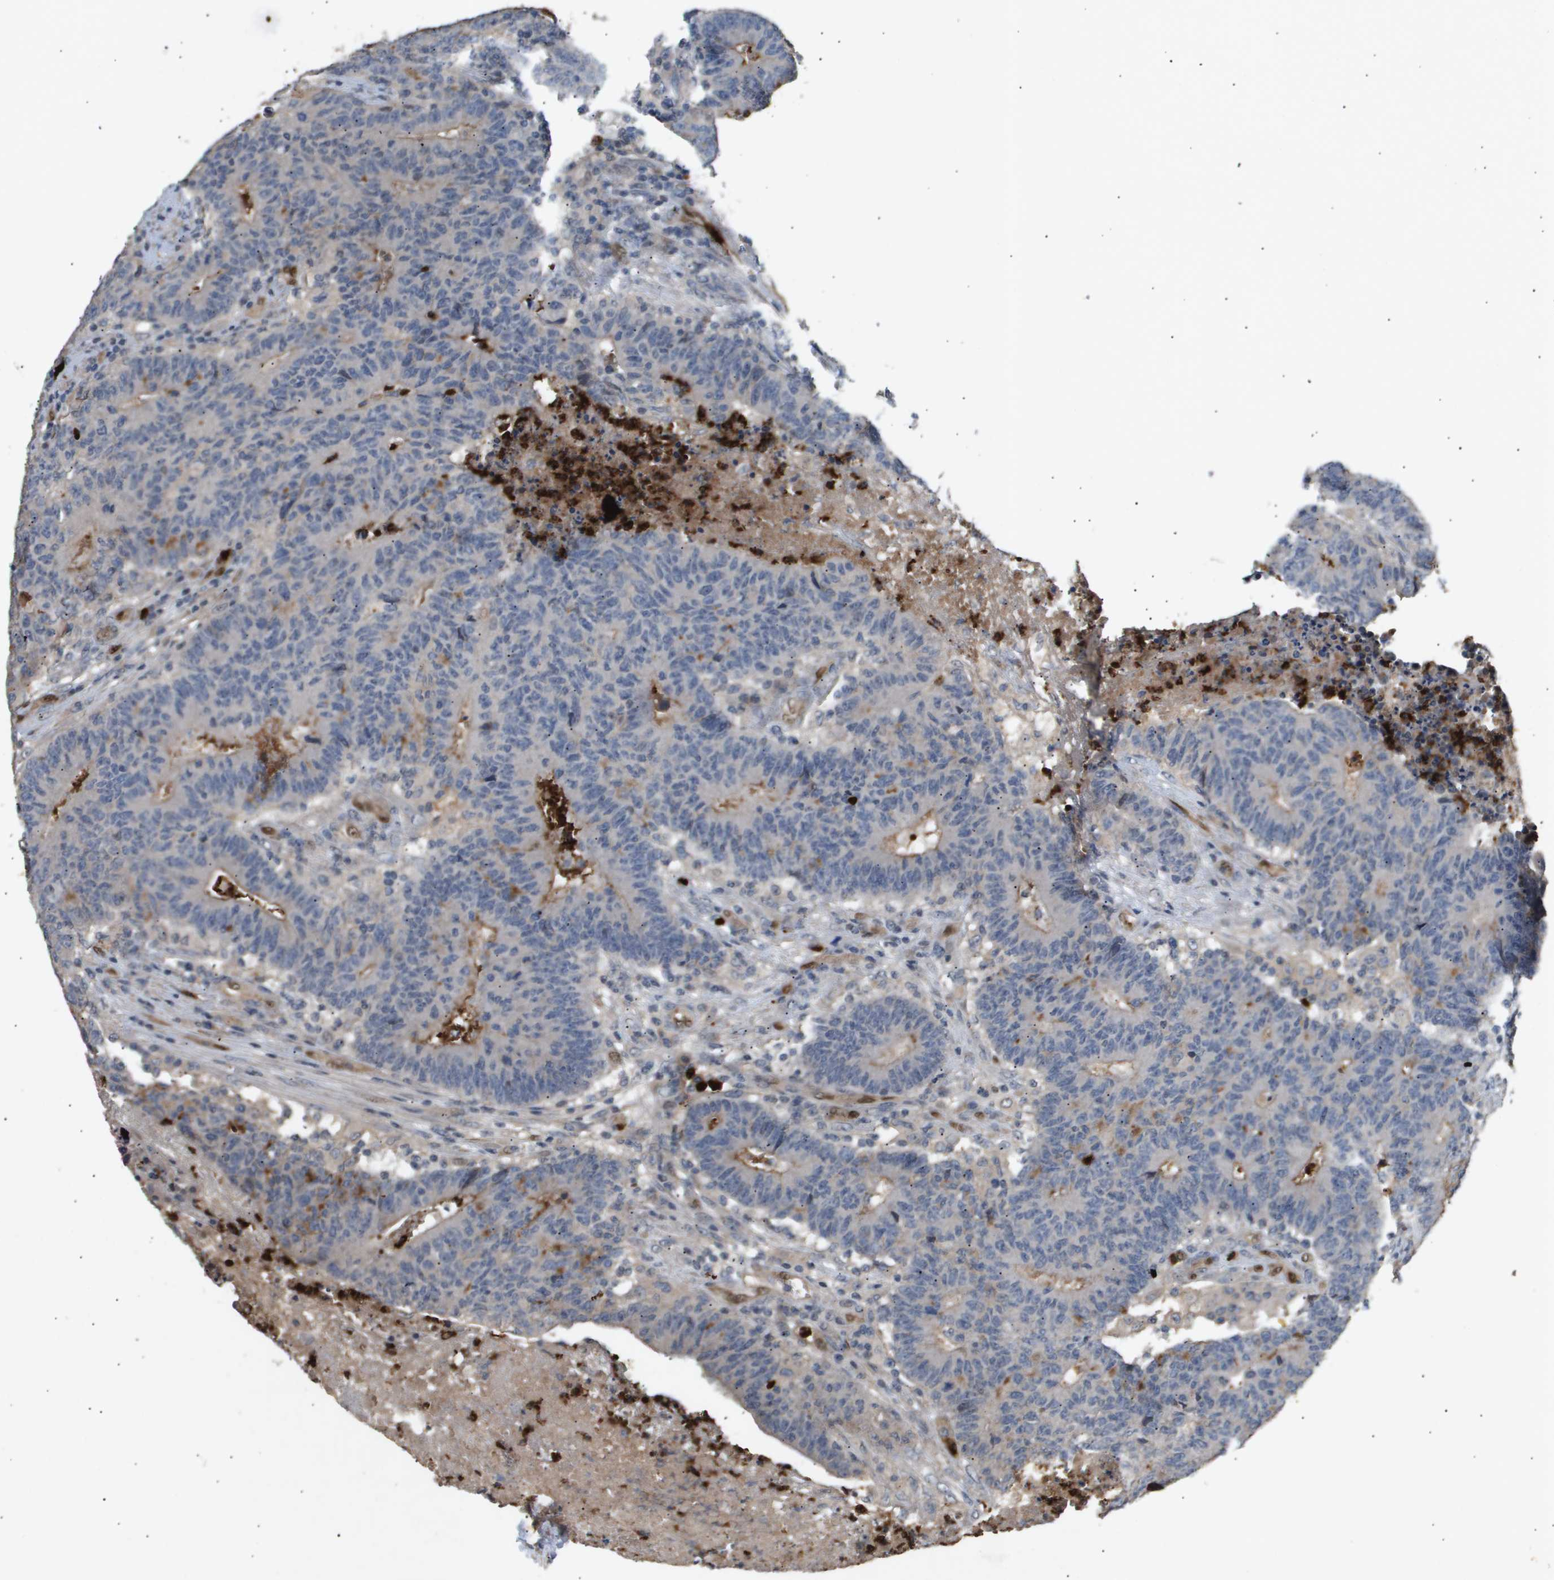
{"staining": {"intensity": "weak", "quantity": "<25%", "location": "cytoplasmic/membranous"}, "tissue": "colorectal cancer", "cell_type": "Tumor cells", "image_type": "cancer", "snomed": [{"axis": "morphology", "description": "Normal tissue, NOS"}, {"axis": "morphology", "description": "Adenocarcinoma, NOS"}, {"axis": "topography", "description": "Colon"}], "caption": "Immunohistochemical staining of colorectal cancer exhibits no significant staining in tumor cells. (Stains: DAB IHC with hematoxylin counter stain, Microscopy: brightfield microscopy at high magnification).", "gene": "ERG", "patient": {"sex": "female", "age": 75}}